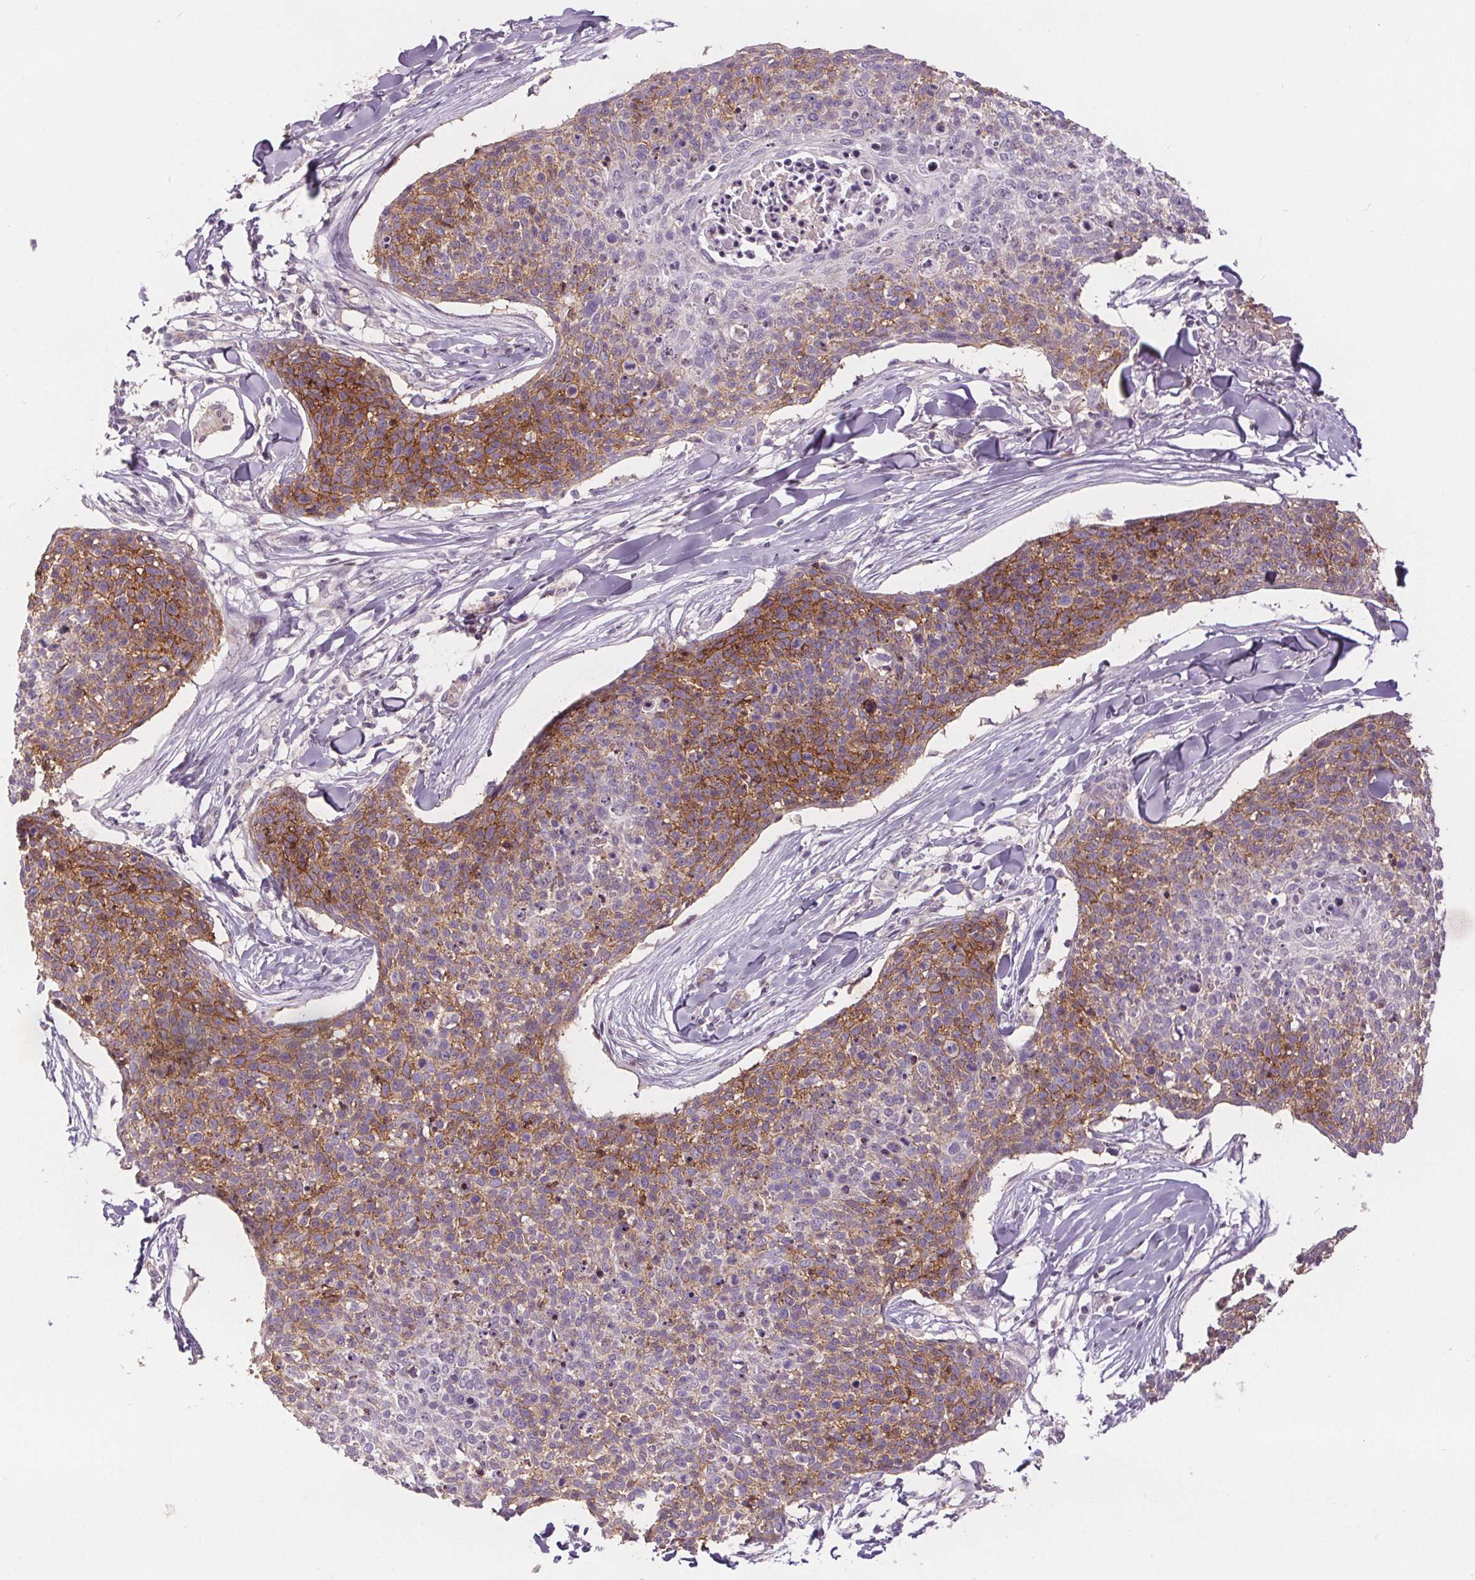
{"staining": {"intensity": "moderate", "quantity": "25%-75%", "location": "cytoplasmic/membranous"}, "tissue": "skin cancer", "cell_type": "Tumor cells", "image_type": "cancer", "snomed": [{"axis": "morphology", "description": "Squamous cell carcinoma, NOS"}, {"axis": "topography", "description": "Skin"}, {"axis": "topography", "description": "Vulva"}], "caption": "Brown immunohistochemical staining in skin squamous cell carcinoma reveals moderate cytoplasmic/membranous staining in approximately 25%-75% of tumor cells.", "gene": "ATP1A1", "patient": {"sex": "female", "age": 75}}